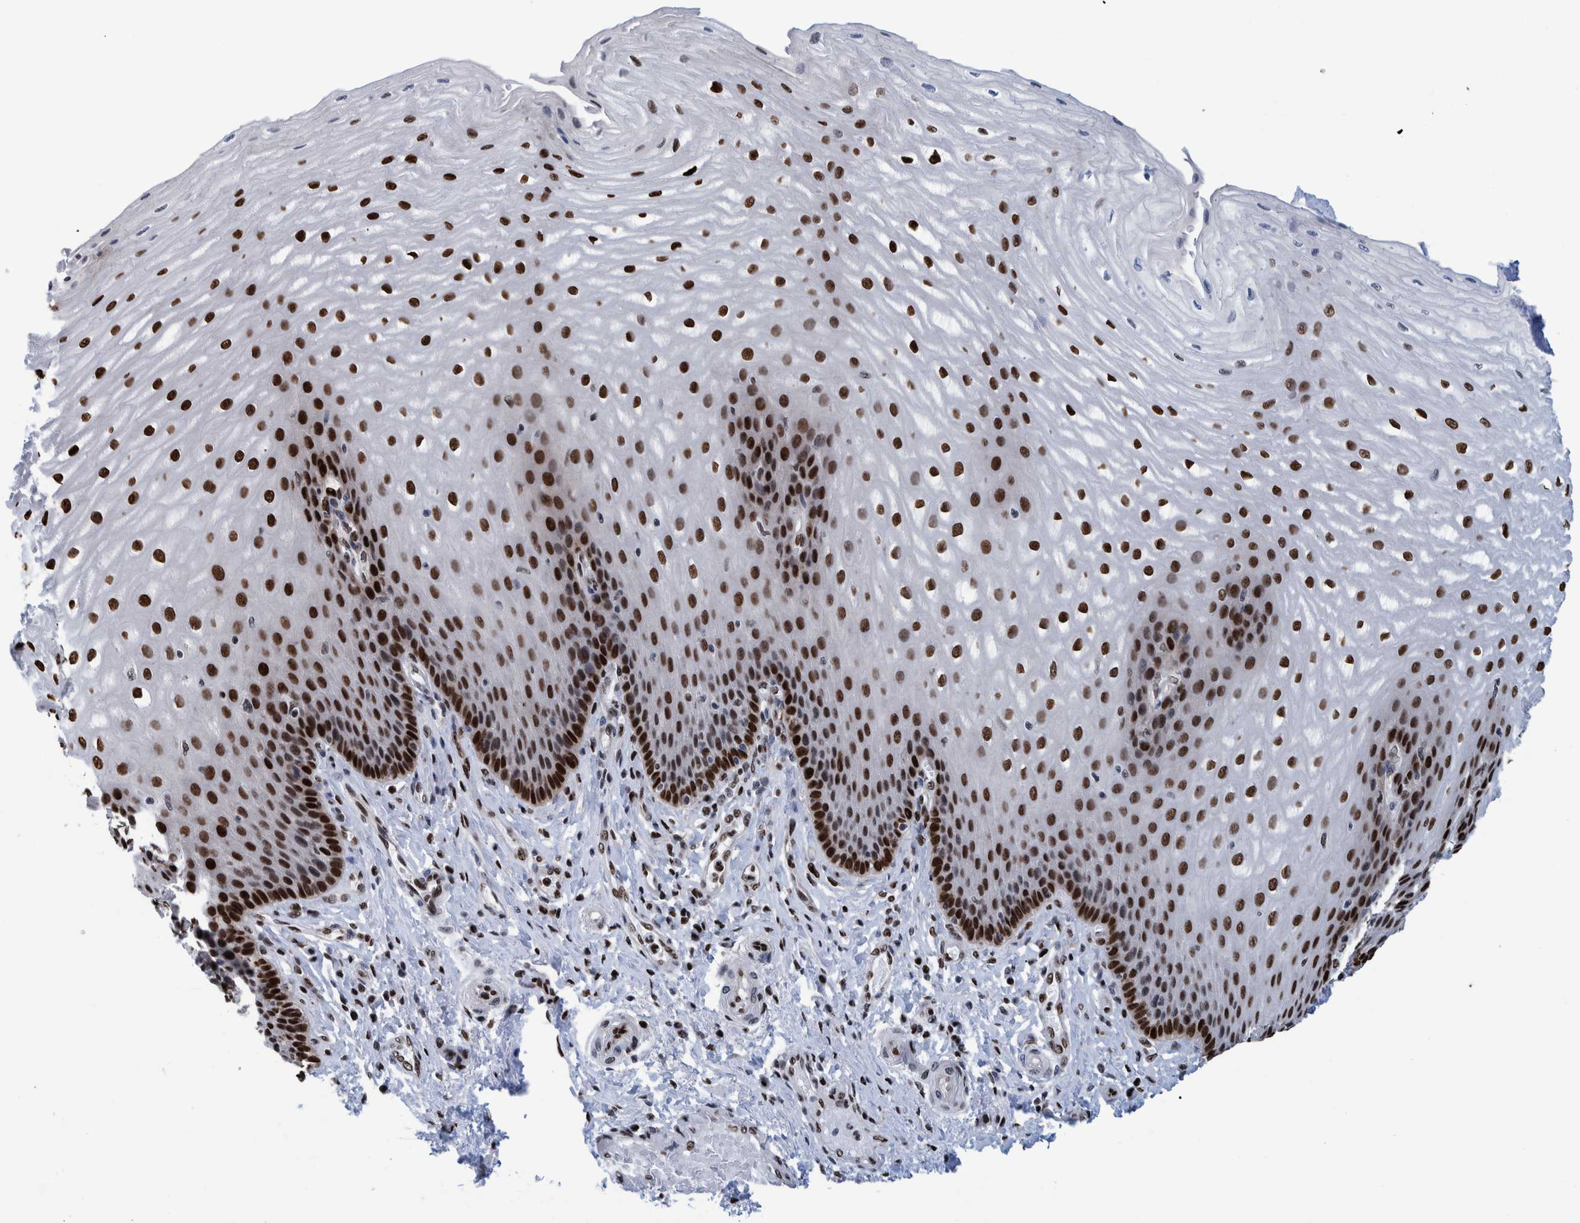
{"staining": {"intensity": "strong", "quantity": ">75%", "location": "nuclear"}, "tissue": "esophagus", "cell_type": "Squamous epithelial cells", "image_type": "normal", "snomed": [{"axis": "morphology", "description": "Normal tissue, NOS"}, {"axis": "topography", "description": "Esophagus"}], "caption": "Protein expression analysis of unremarkable esophagus demonstrates strong nuclear positivity in about >75% of squamous epithelial cells.", "gene": "HEATR9", "patient": {"sex": "male", "age": 54}}